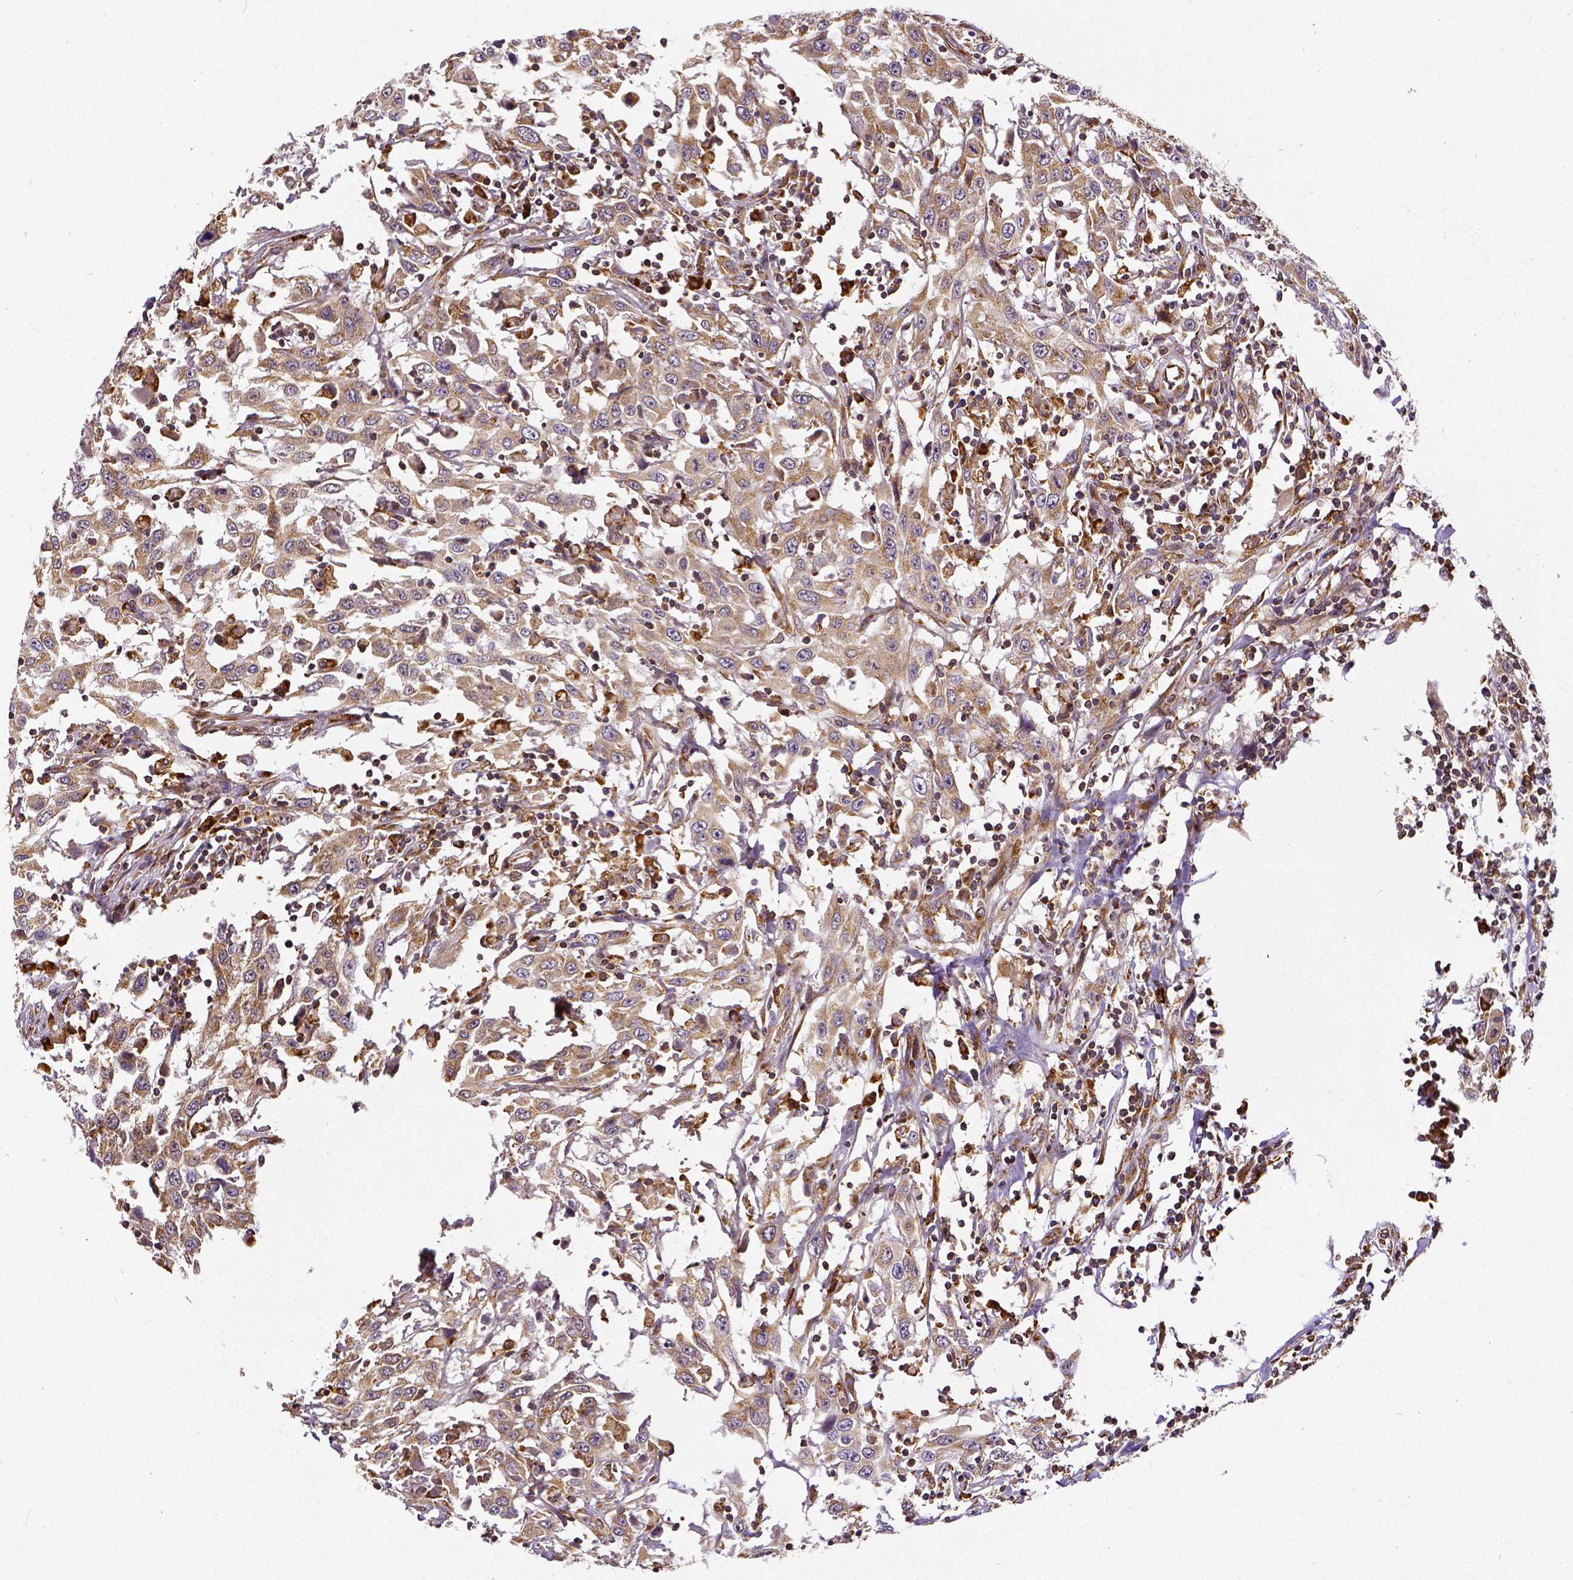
{"staining": {"intensity": "weak", "quantity": ">75%", "location": "cytoplasmic/membranous"}, "tissue": "urothelial cancer", "cell_type": "Tumor cells", "image_type": "cancer", "snomed": [{"axis": "morphology", "description": "Urothelial carcinoma, High grade"}, {"axis": "topography", "description": "Urinary bladder"}], "caption": "IHC staining of high-grade urothelial carcinoma, which exhibits low levels of weak cytoplasmic/membranous positivity in approximately >75% of tumor cells indicating weak cytoplasmic/membranous protein positivity. The staining was performed using DAB (3,3'-diaminobenzidine) (brown) for protein detection and nuclei were counterstained in hematoxylin (blue).", "gene": "MTDH", "patient": {"sex": "male", "age": 61}}